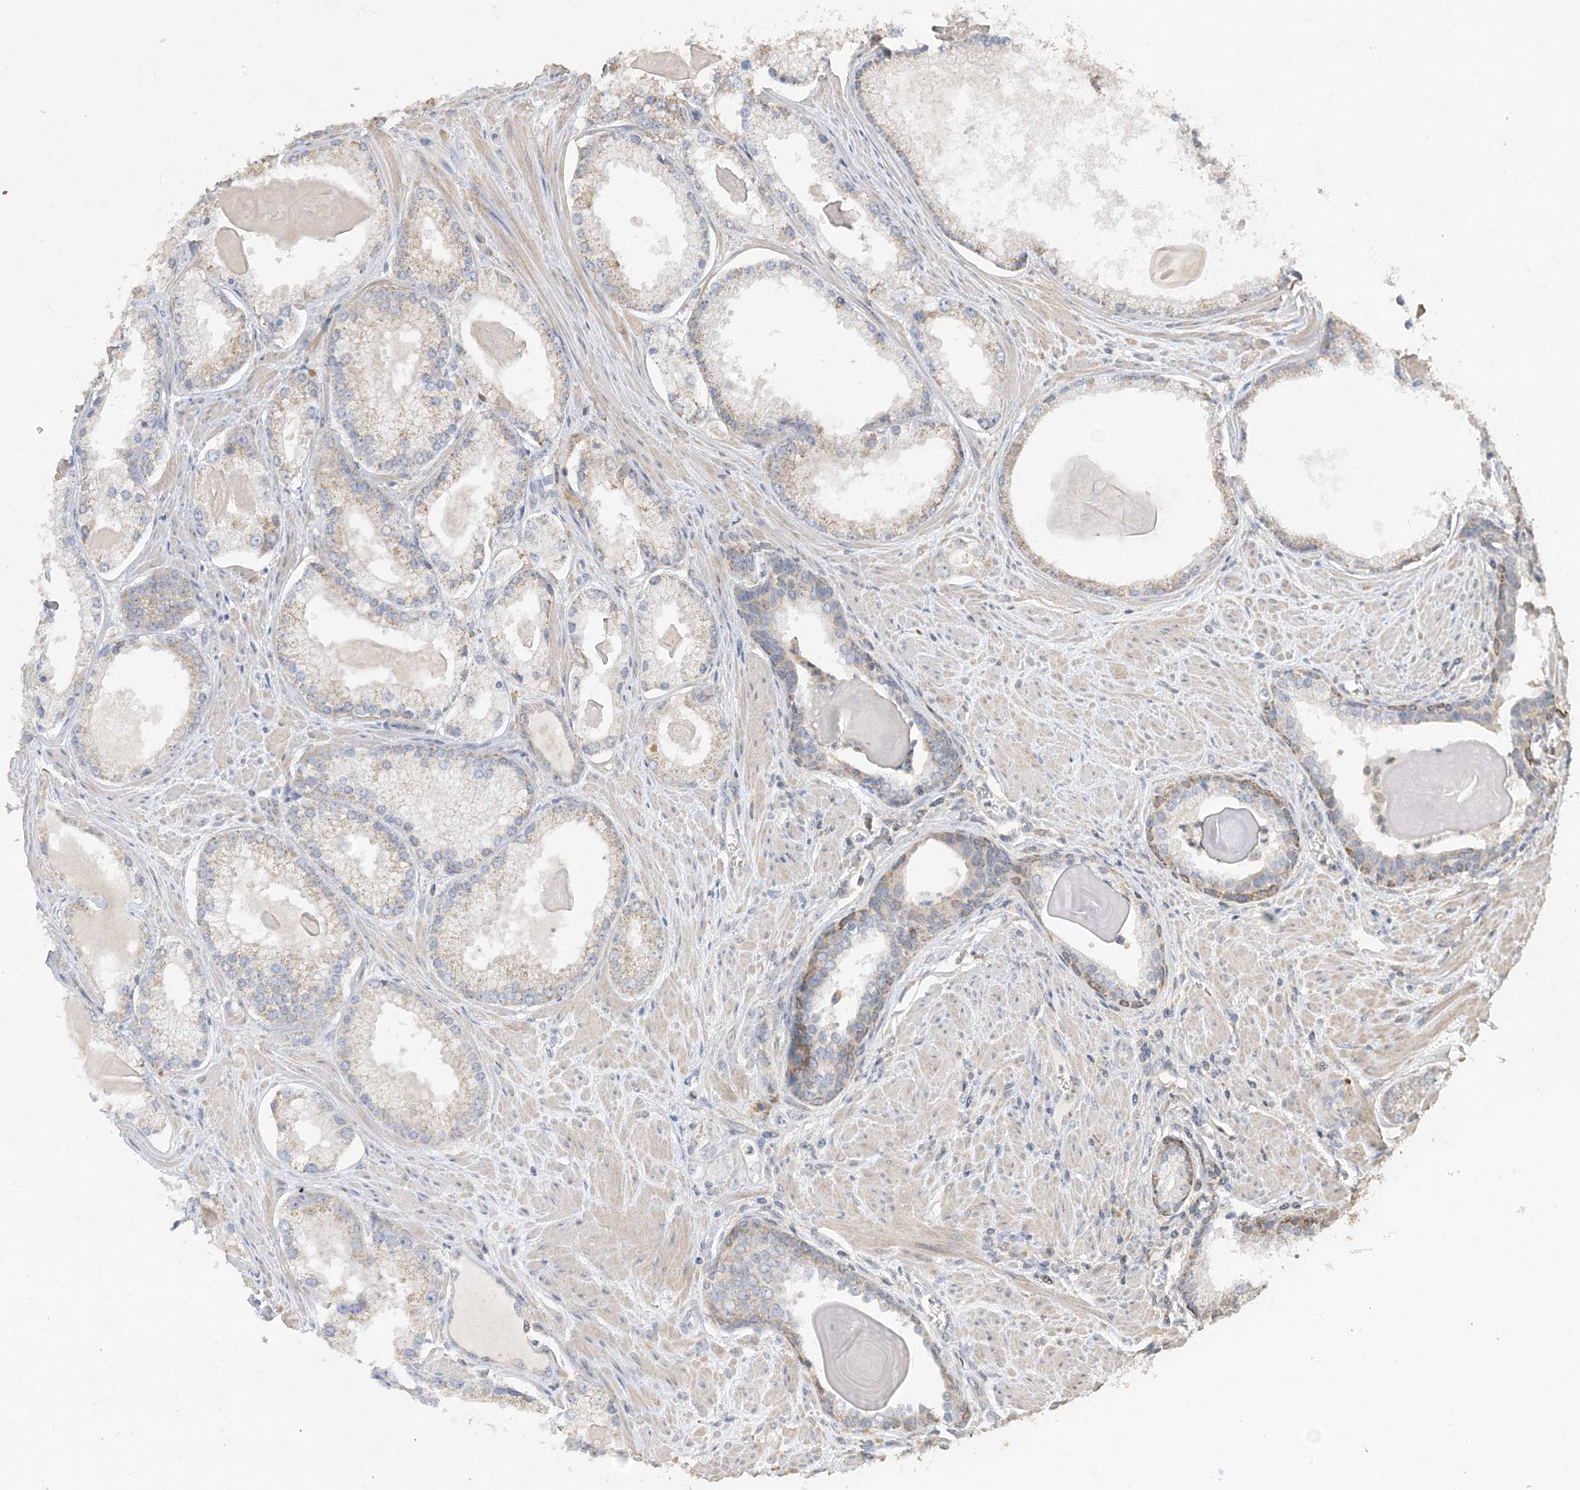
{"staining": {"intensity": "weak", "quantity": "<25%", "location": "cytoplasmic/membranous"}, "tissue": "prostate cancer", "cell_type": "Tumor cells", "image_type": "cancer", "snomed": [{"axis": "morphology", "description": "Adenocarcinoma, Low grade"}, {"axis": "topography", "description": "Prostate"}], "caption": "This is an IHC micrograph of adenocarcinoma (low-grade) (prostate). There is no expression in tumor cells.", "gene": "ECHDC1", "patient": {"sex": "male", "age": 54}}